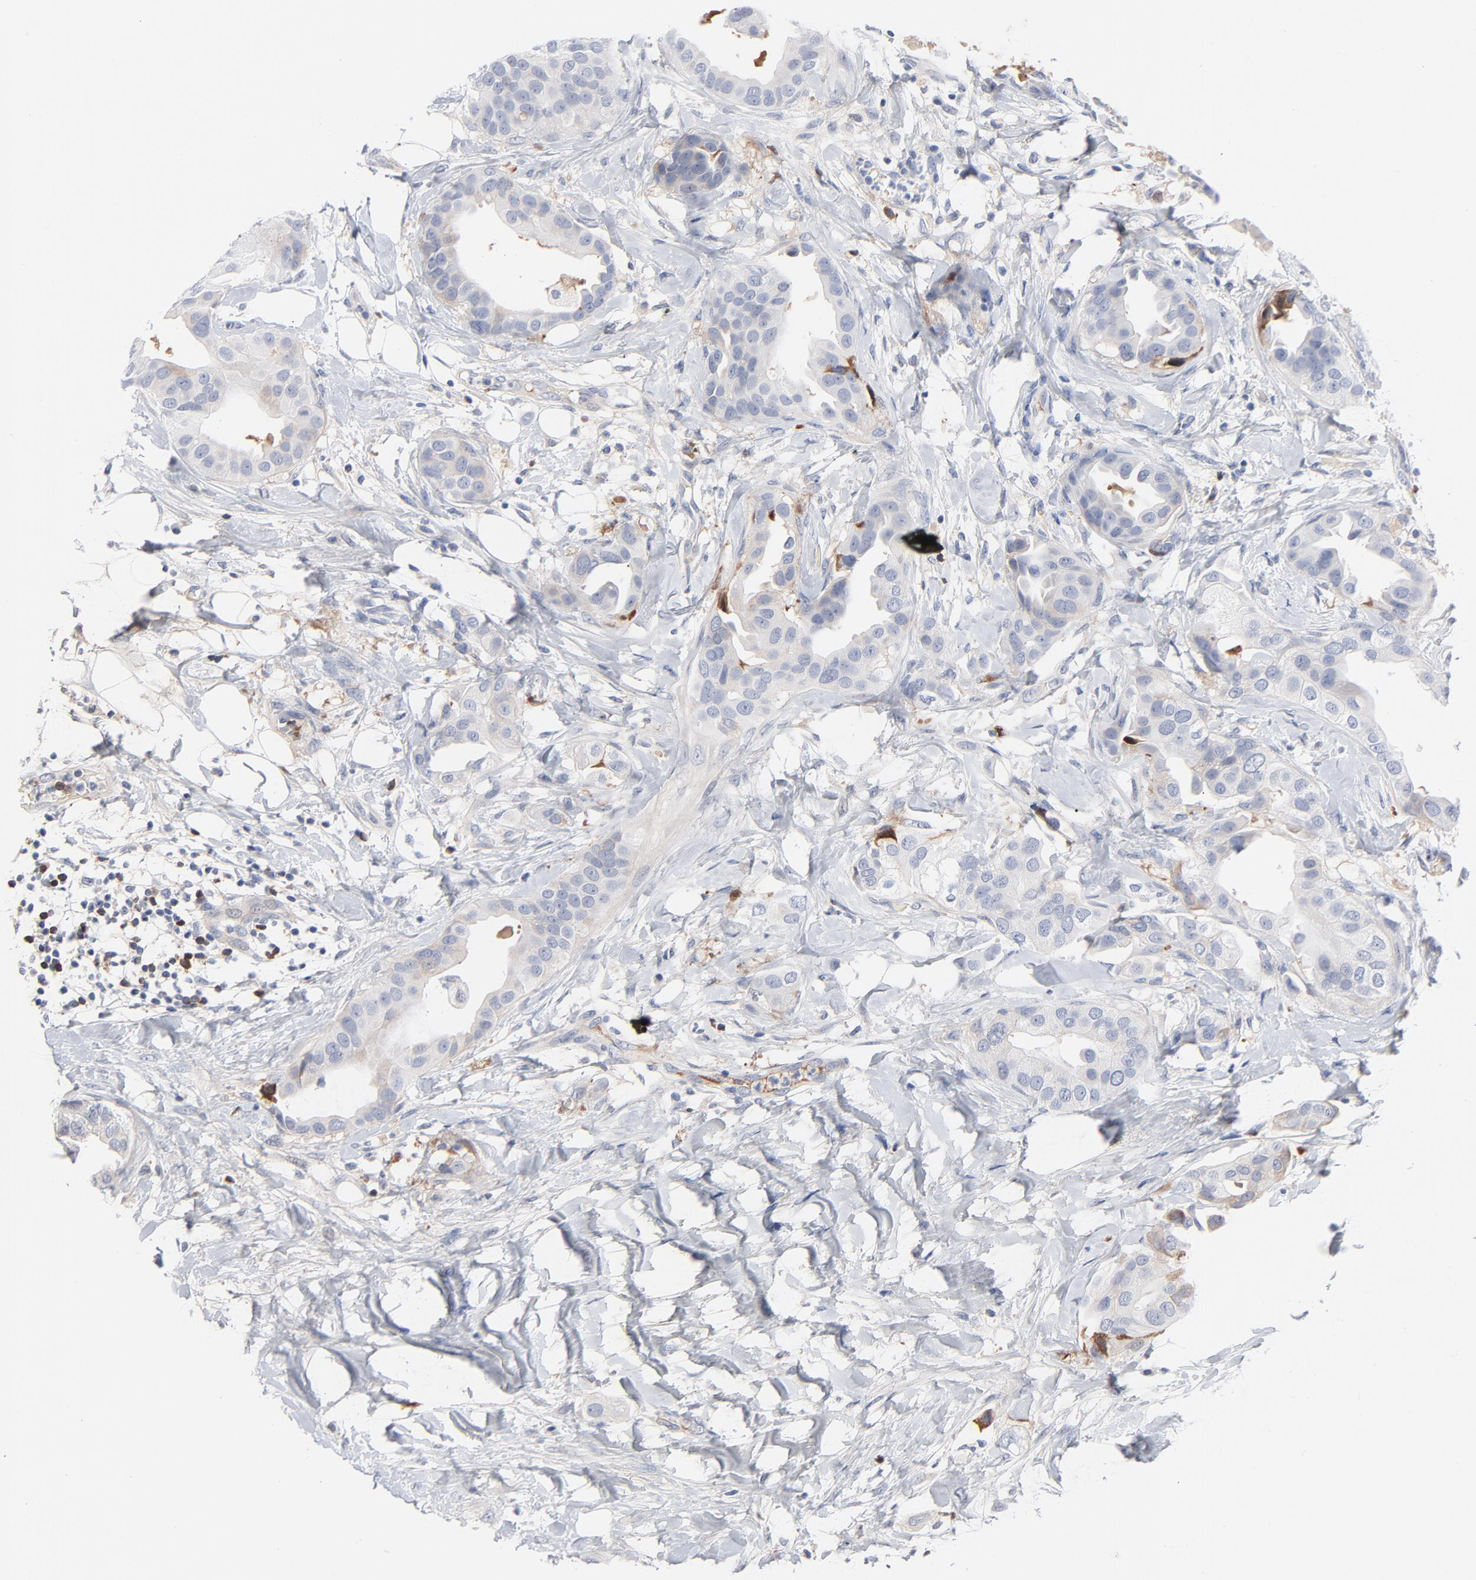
{"staining": {"intensity": "negative", "quantity": "none", "location": "none"}, "tissue": "breast cancer", "cell_type": "Tumor cells", "image_type": "cancer", "snomed": [{"axis": "morphology", "description": "Duct carcinoma"}, {"axis": "topography", "description": "Breast"}], "caption": "This is an immunohistochemistry histopathology image of breast intraductal carcinoma. There is no positivity in tumor cells.", "gene": "SERPINA4", "patient": {"sex": "female", "age": 40}}